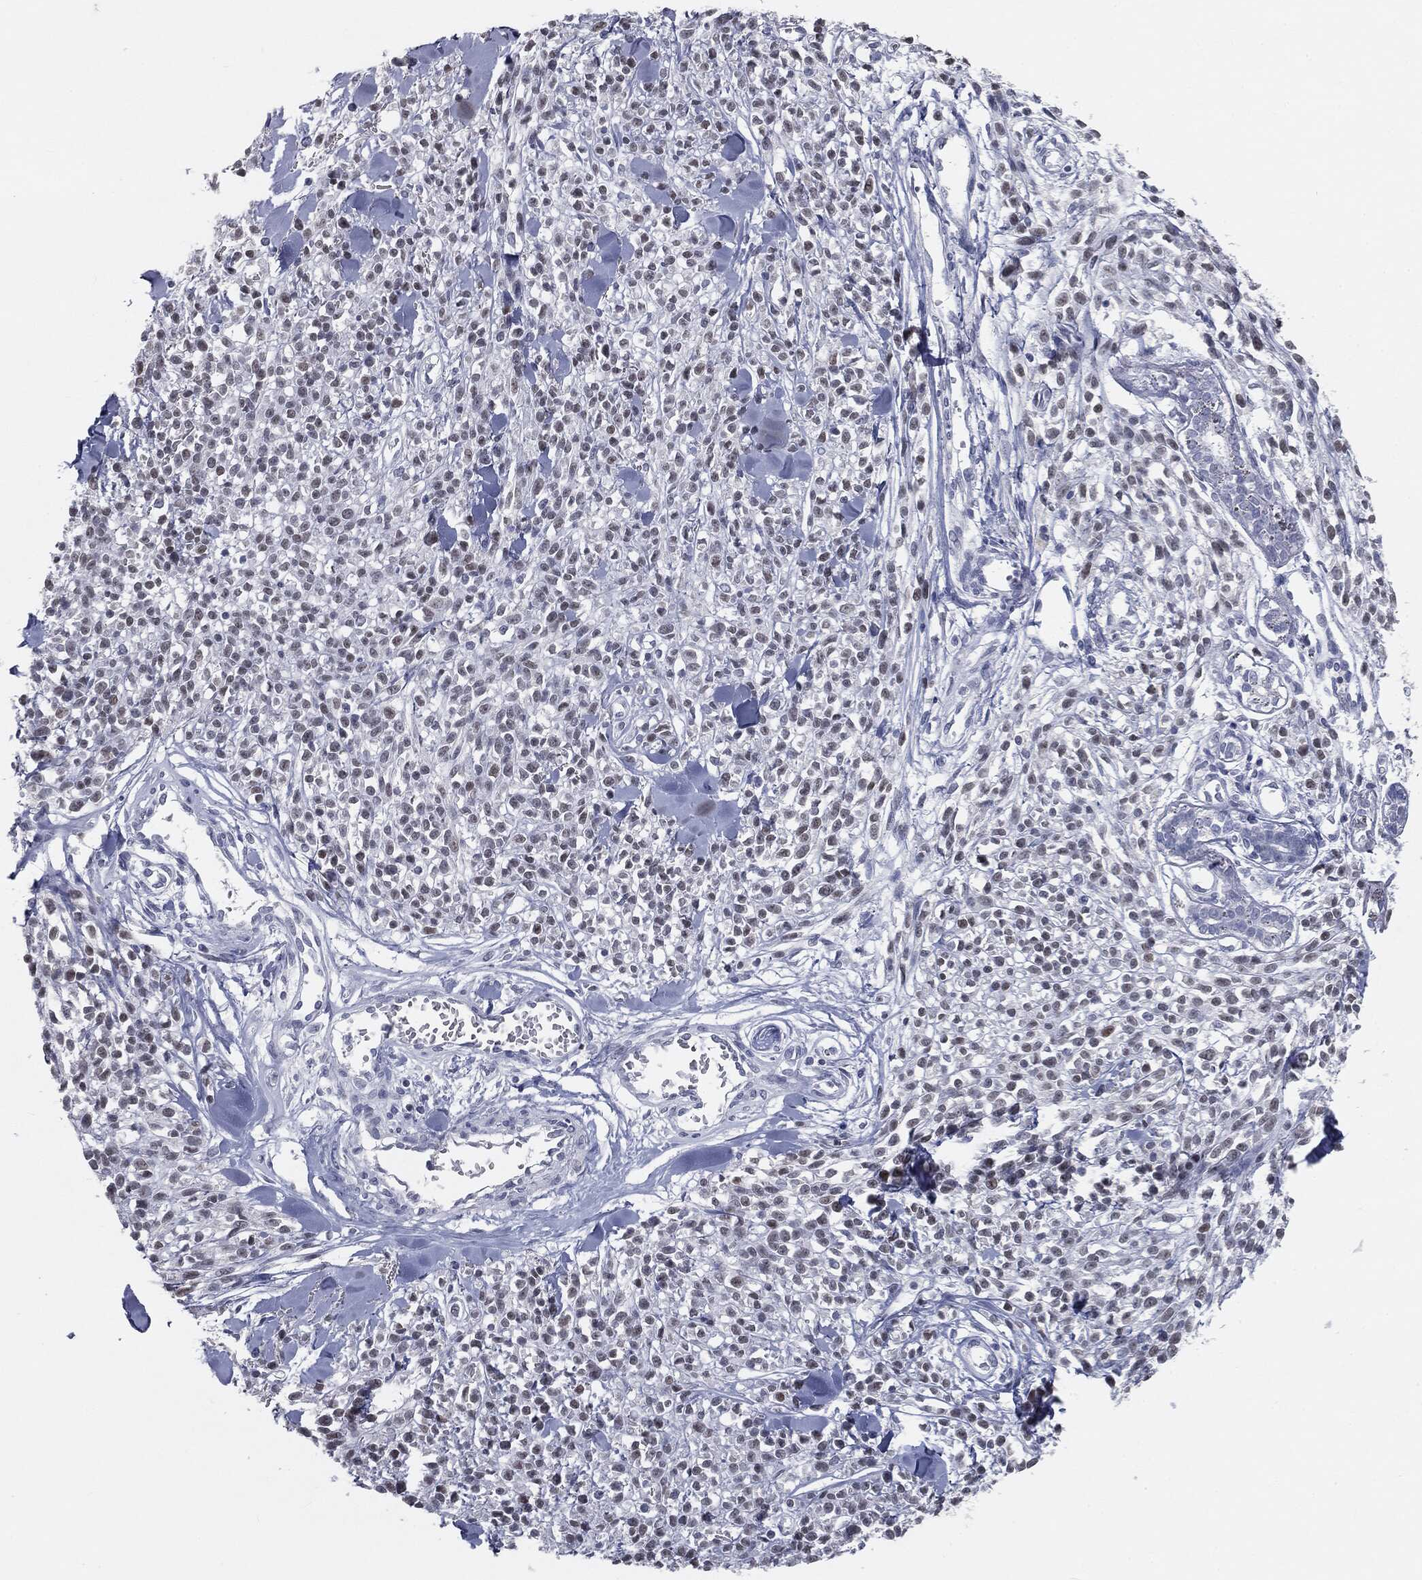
{"staining": {"intensity": "weak", "quantity": "<25%", "location": "nuclear"}, "tissue": "melanoma", "cell_type": "Tumor cells", "image_type": "cancer", "snomed": [{"axis": "morphology", "description": "Malignant melanoma, NOS"}, {"axis": "topography", "description": "Skin"}, {"axis": "topography", "description": "Skin of trunk"}], "caption": "This is a image of immunohistochemistry staining of malignant melanoma, which shows no expression in tumor cells.", "gene": "PRAME", "patient": {"sex": "male", "age": 74}}